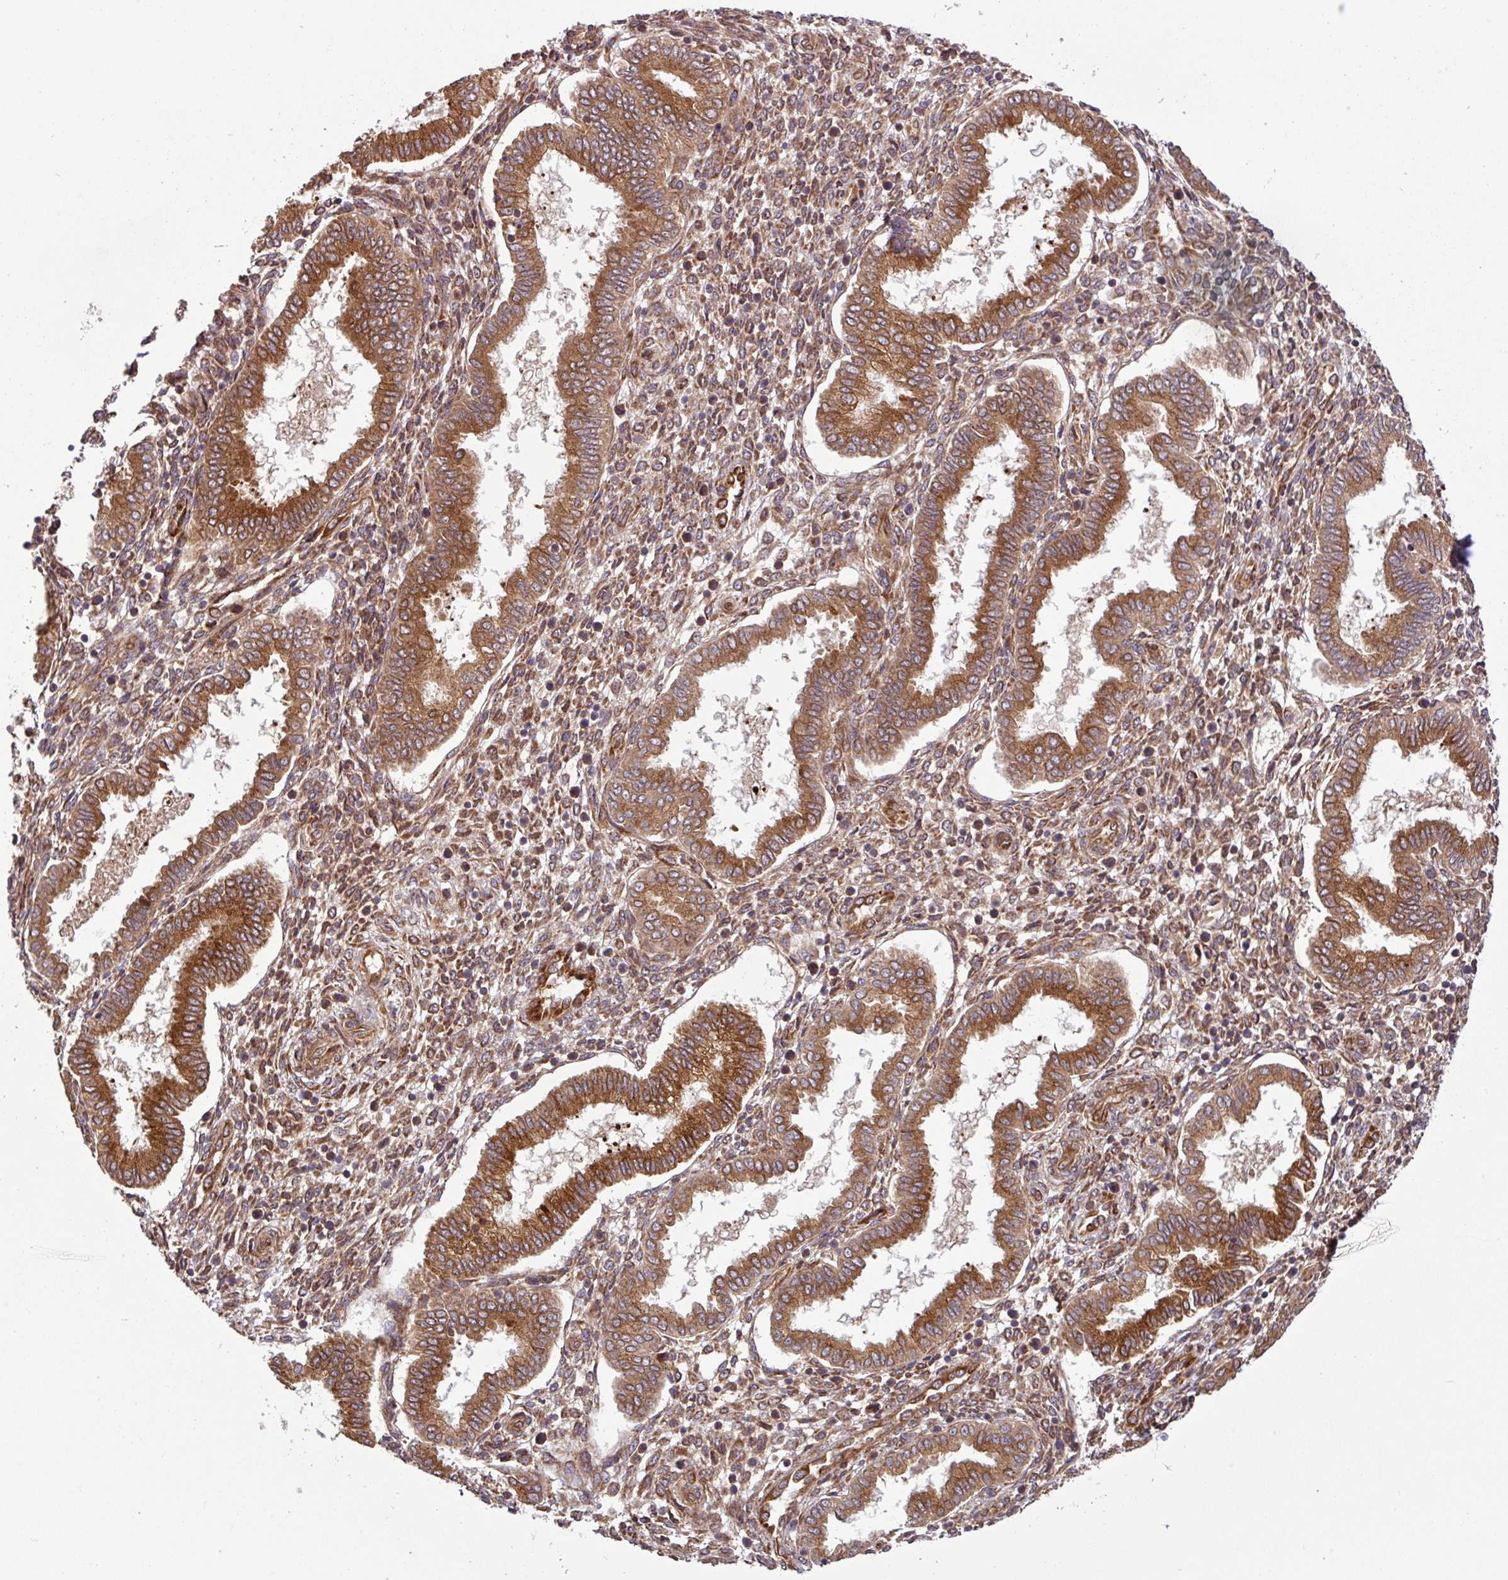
{"staining": {"intensity": "moderate", "quantity": "25%-75%", "location": "cytoplasmic/membranous"}, "tissue": "endometrium", "cell_type": "Cells in endometrial stroma", "image_type": "normal", "snomed": [{"axis": "morphology", "description": "Normal tissue, NOS"}, {"axis": "topography", "description": "Endometrium"}], "caption": "Protein expression analysis of unremarkable endometrium shows moderate cytoplasmic/membranous positivity in approximately 25%-75% of cells in endometrial stroma.", "gene": "ART1", "patient": {"sex": "female", "age": 24}}